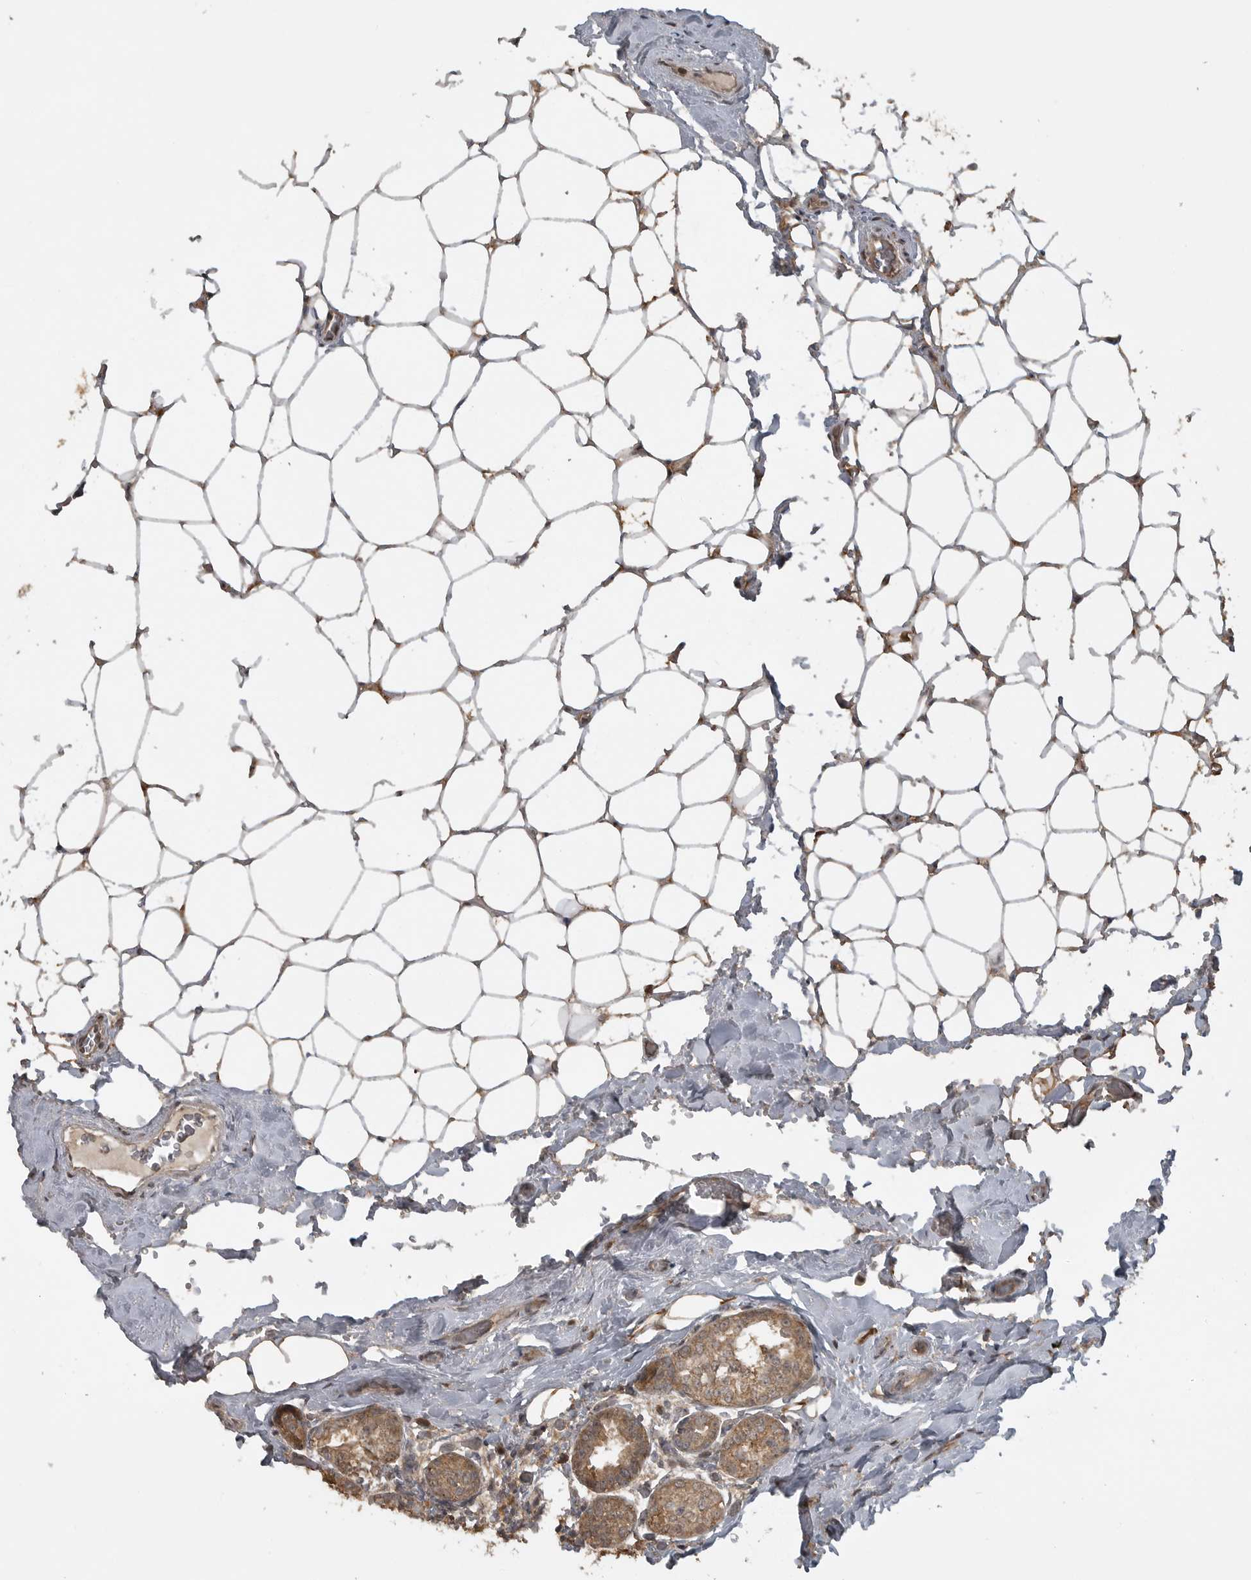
{"staining": {"intensity": "moderate", "quantity": ">75%", "location": "cytoplasmic/membranous"}, "tissue": "breast cancer", "cell_type": "Tumor cells", "image_type": "cancer", "snomed": [{"axis": "morphology", "description": "Normal tissue, NOS"}, {"axis": "morphology", "description": "Duct carcinoma"}, {"axis": "topography", "description": "Breast"}], "caption": "Tumor cells display moderate cytoplasmic/membranous staining in about >75% of cells in infiltrating ductal carcinoma (breast).", "gene": "LLGL1", "patient": {"sex": "female", "age": 43}}